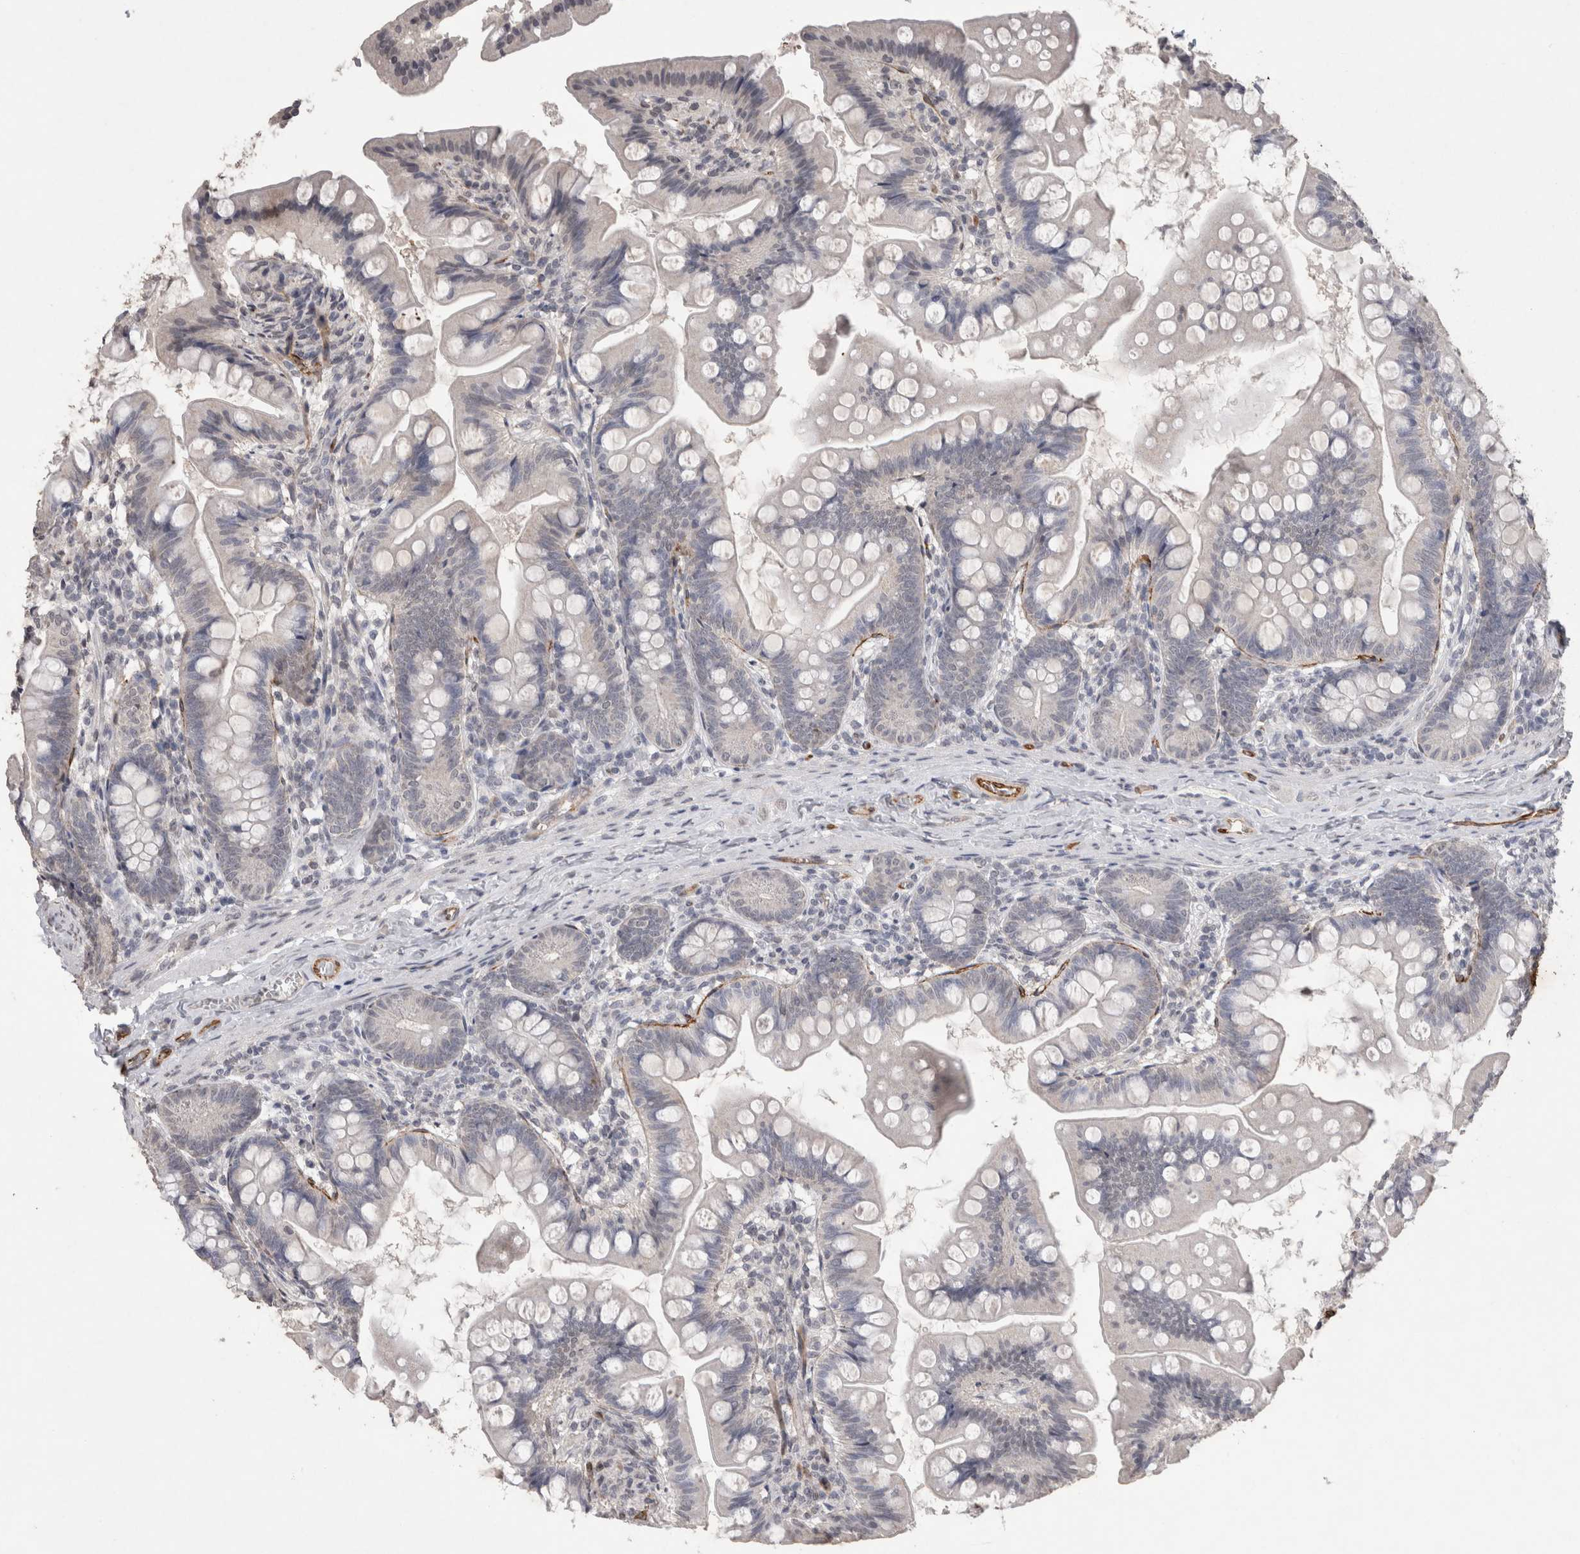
{"staining": {"intensity": "negative", "quantity": "none", "location": "none"}, "tissue": "small intestine", "cell_type": "Glandular cells", "image_type": "normal", "snomed": [{"axis": "morphology", "description": "Normal tissue, NOS"}, {"axis": "topography", "description": "Small intestine"}], "caption": "Immunohistochemical staining of normal human small intestine reveals no significant expression in glandular cells. (DAB (3,3'-diaminobenzidine) immunohistochemistry (IHC), high magnification).", "gene": "CDH13", "patient": {"sex": "male", "age": 7}}